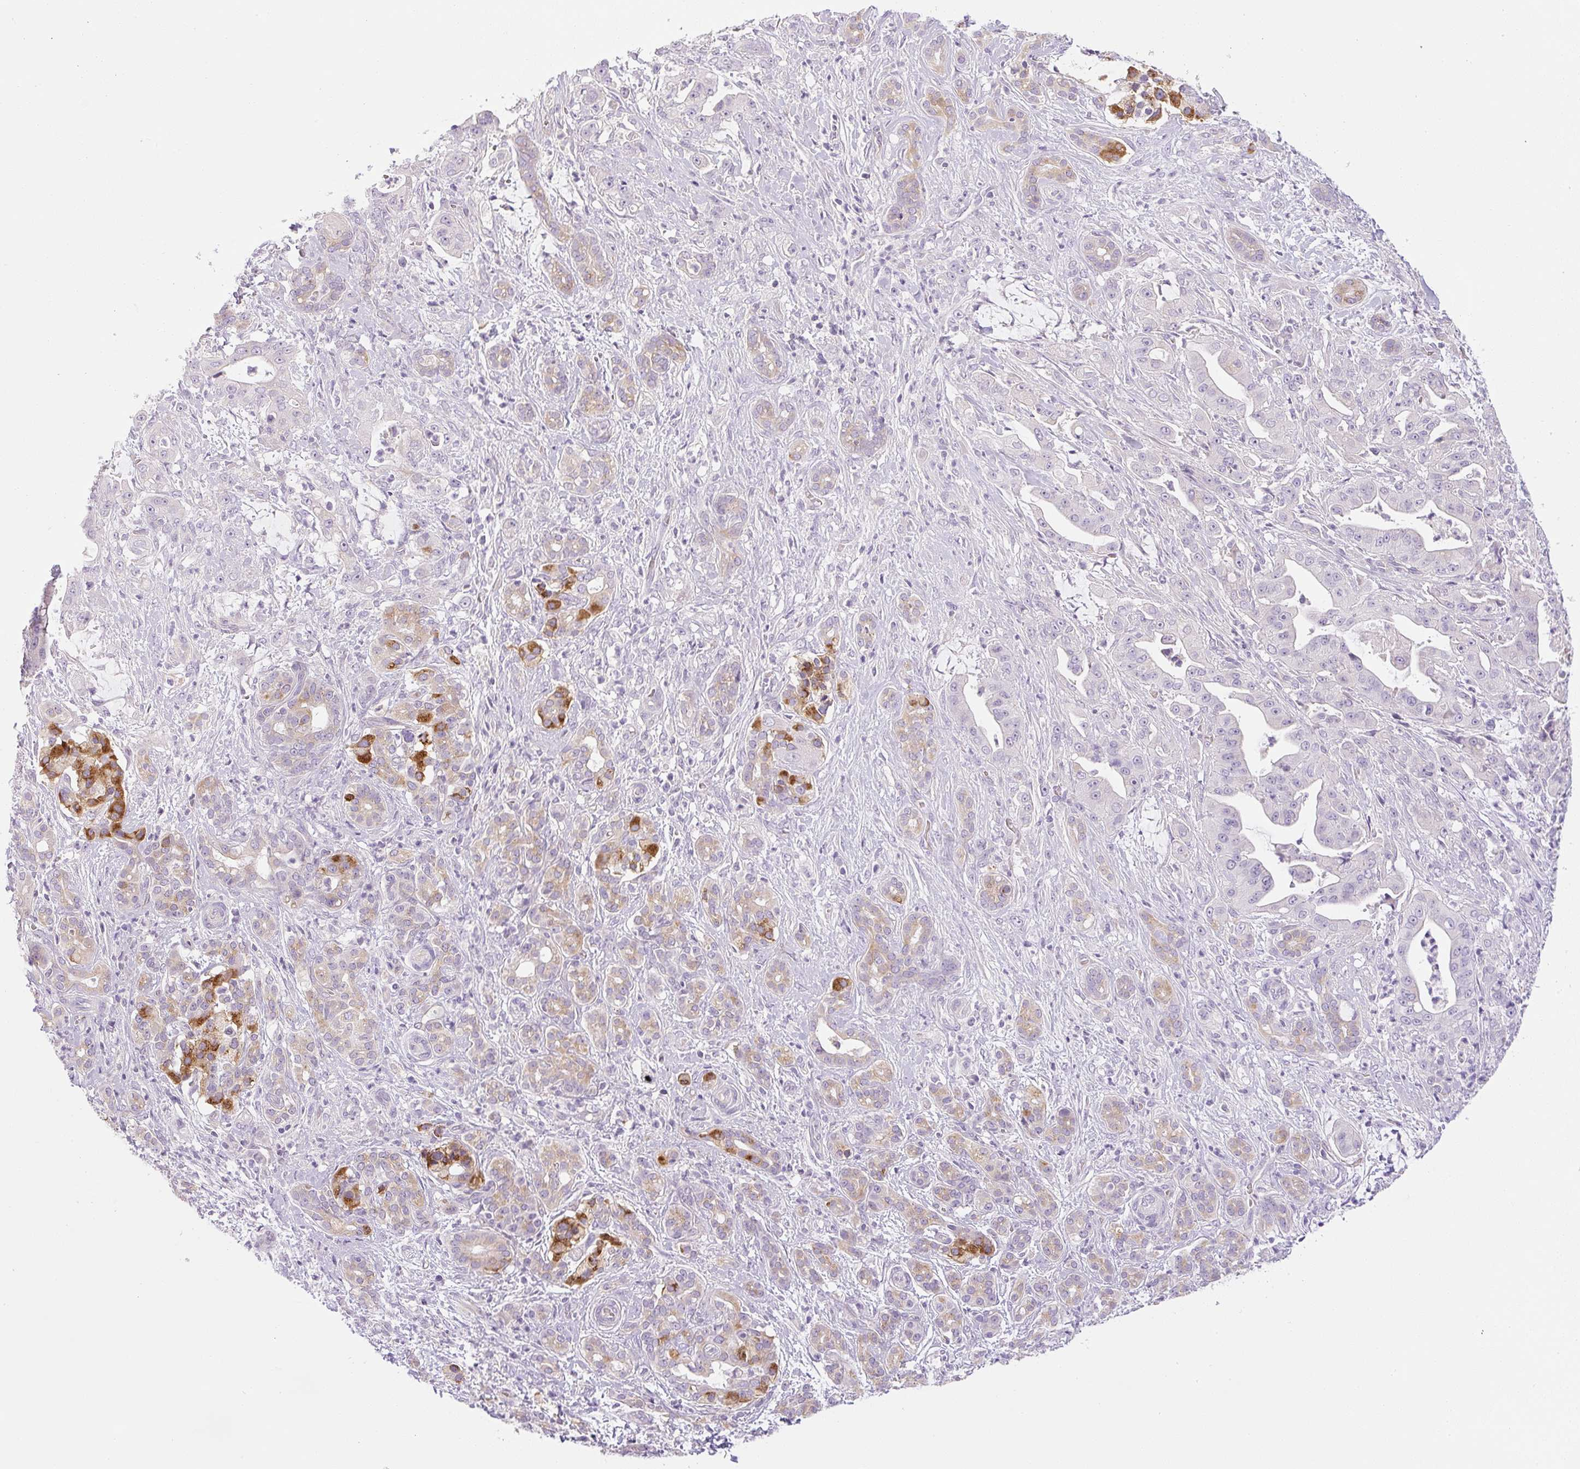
{"staining": {"intensity": "negative", "quantity": "none", "location": "none"}, "tissue": "pancreatic cancer", "cell_type": "Tumor cells", "image_type": "cancer", "snomed": [{"axis": "morphology", "description": "Adenocarcinoma, NOS"}, {"axis": "topography", "description": "Pancreas"}], "caption": "This micrograph is of pancreatic cancer stained with IHC to label a protein in brown with the nuclei are counter-stained blue. There is no positivity in tumor cells.", "gene": "MIA2", "patient": {"sex": "male", "age": 57}}